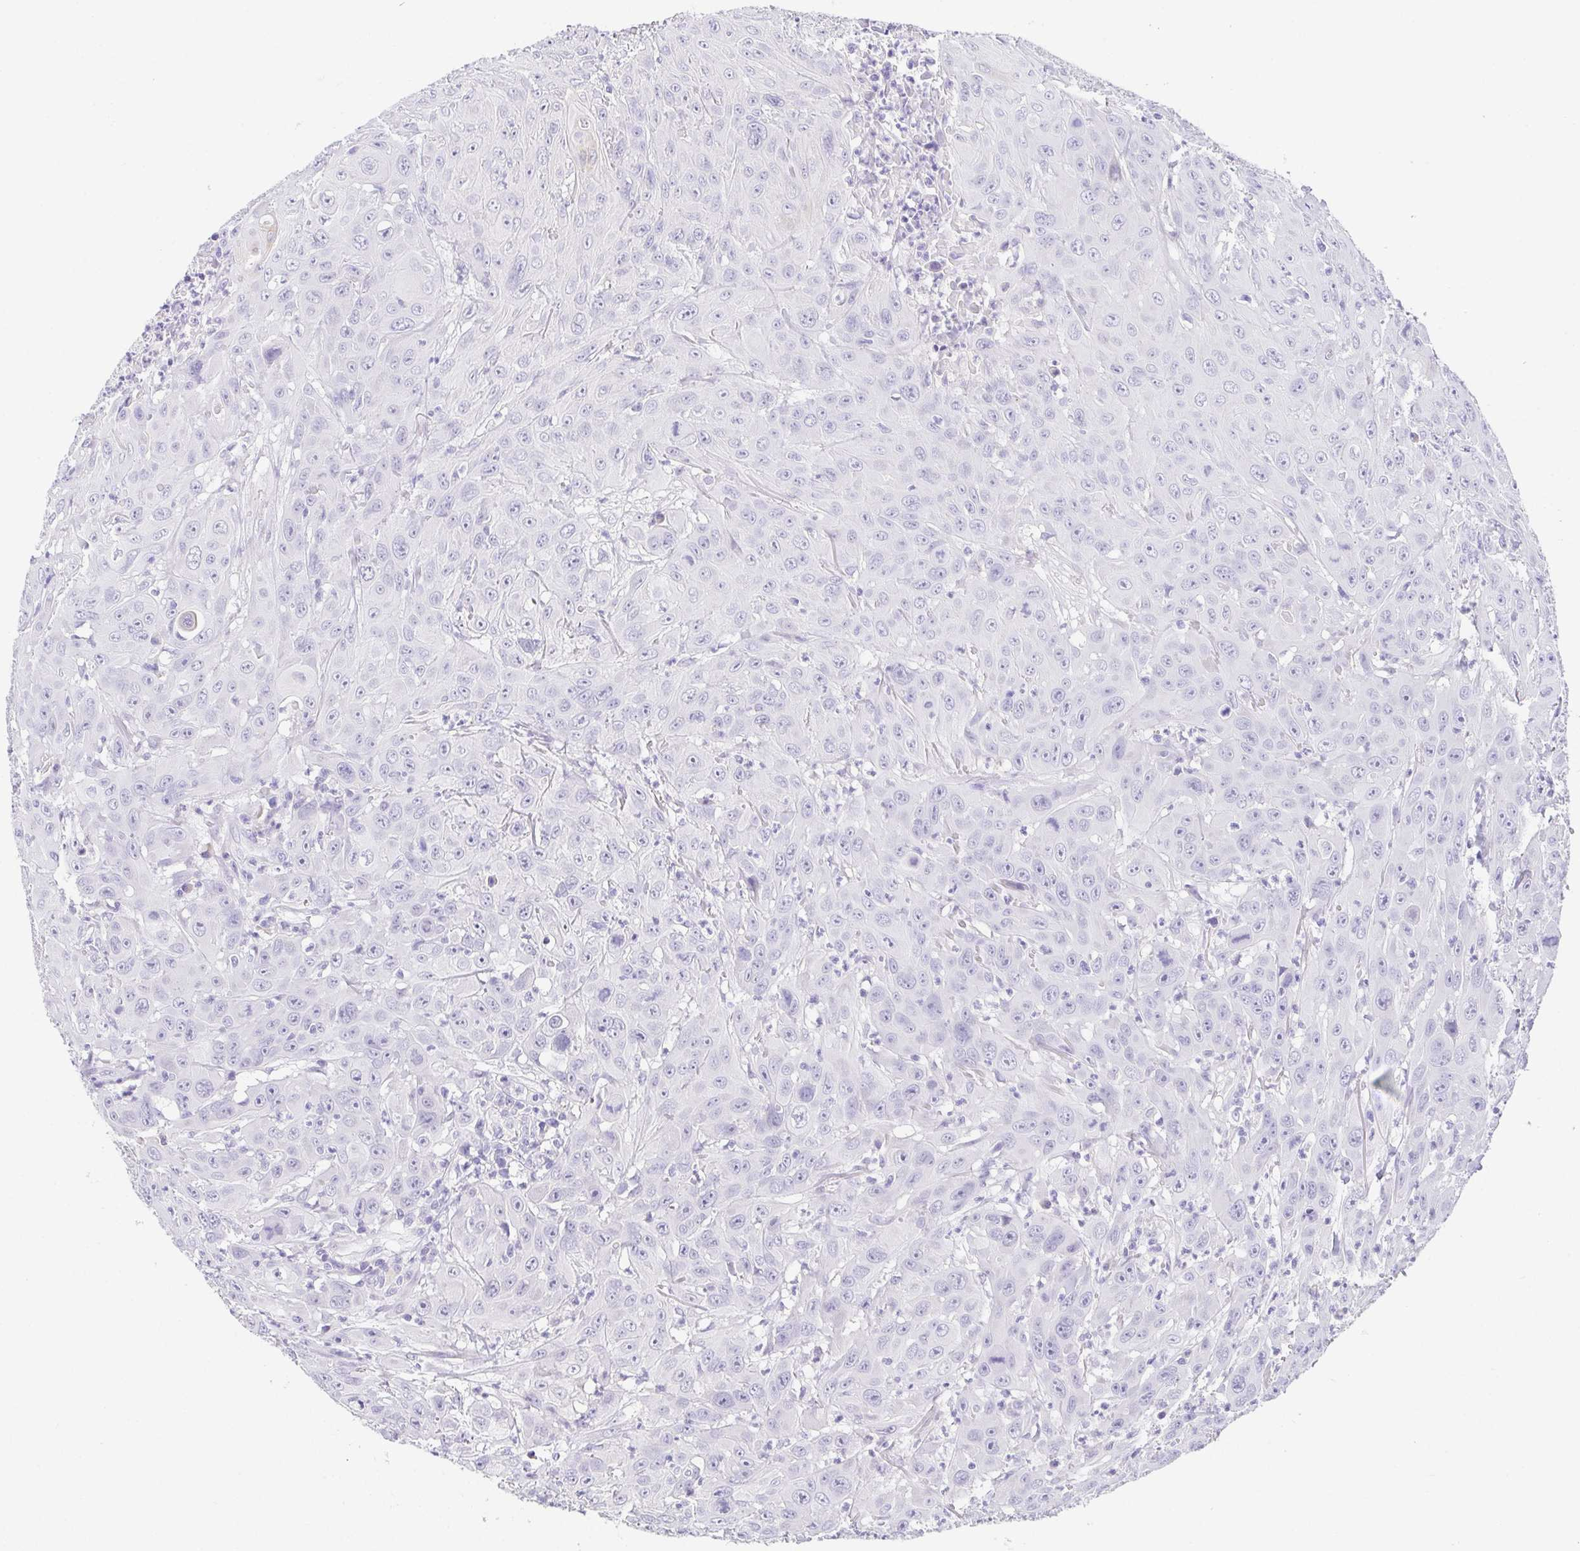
{"staining": {"intensity": "negative", "quantity": "none", "location": "none"}, "tissue": "head and neck cancer", "cell_type": "Tumor cells", "image_type": "cancer", "snomed": [{"axis": "morphology", "description": "Squamous cell carcinoma, NOS"}, {"axis": "topography", "description": "Skin"}, {"axis": "topography", "description": "Head-Neck"}], "caption": "This micrograph is of head and neck cancer (squamous cell carcinoma) stained with IHC to label a protein in brown with the nuclei are counter-stained blue. There is no staining in tumor cells.", "gene": "HAPLN2", "patient": {"sex": "male", "age": 80}}